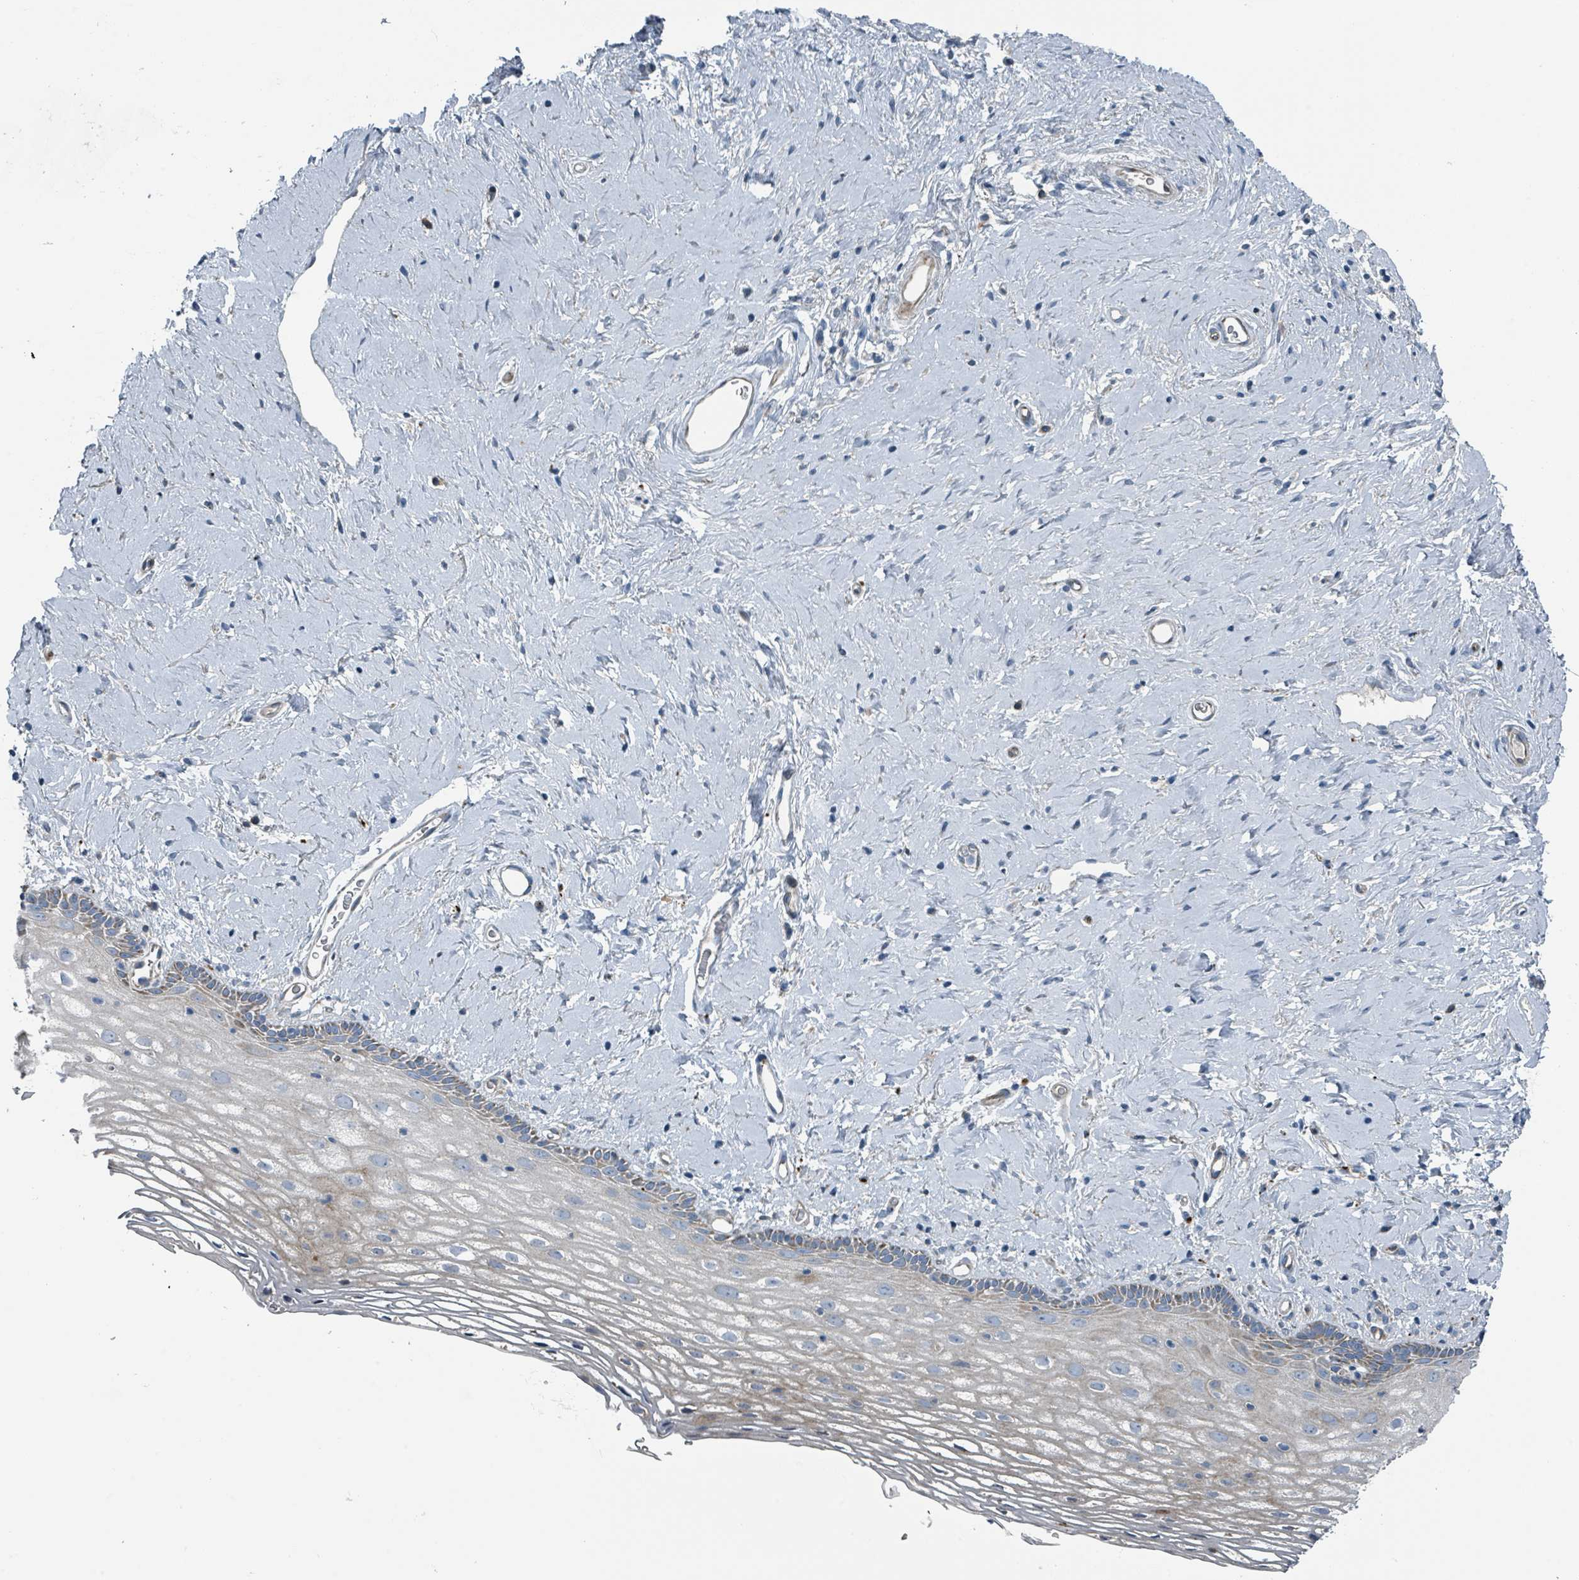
{"staining": {"intensity": "moderate", "quantity": "25%-75%", "location": "cytoplasmic/membranous"}, "tissue": "vagina", "cell_type": "Squamous epithelial cells", "image_type": "normal", "snomed": [{"axis": "morphology", "description": "Normal tissue, NOS"}, {"axis": "morphology", "description": "Adenocarcinoma, NOS"}, {"axis": "topography", "description": "Rectum"}, {"axis": "topography", "description": "Vagina"}], "caption": "Protein staining reveals moderate cytoplasmic/membranous positivity in approximately 25%-75% of squamous epithelial cells in normal vagina.", "gene": "DIPK2A", "patient": {"sex": "female", "age": 71}}